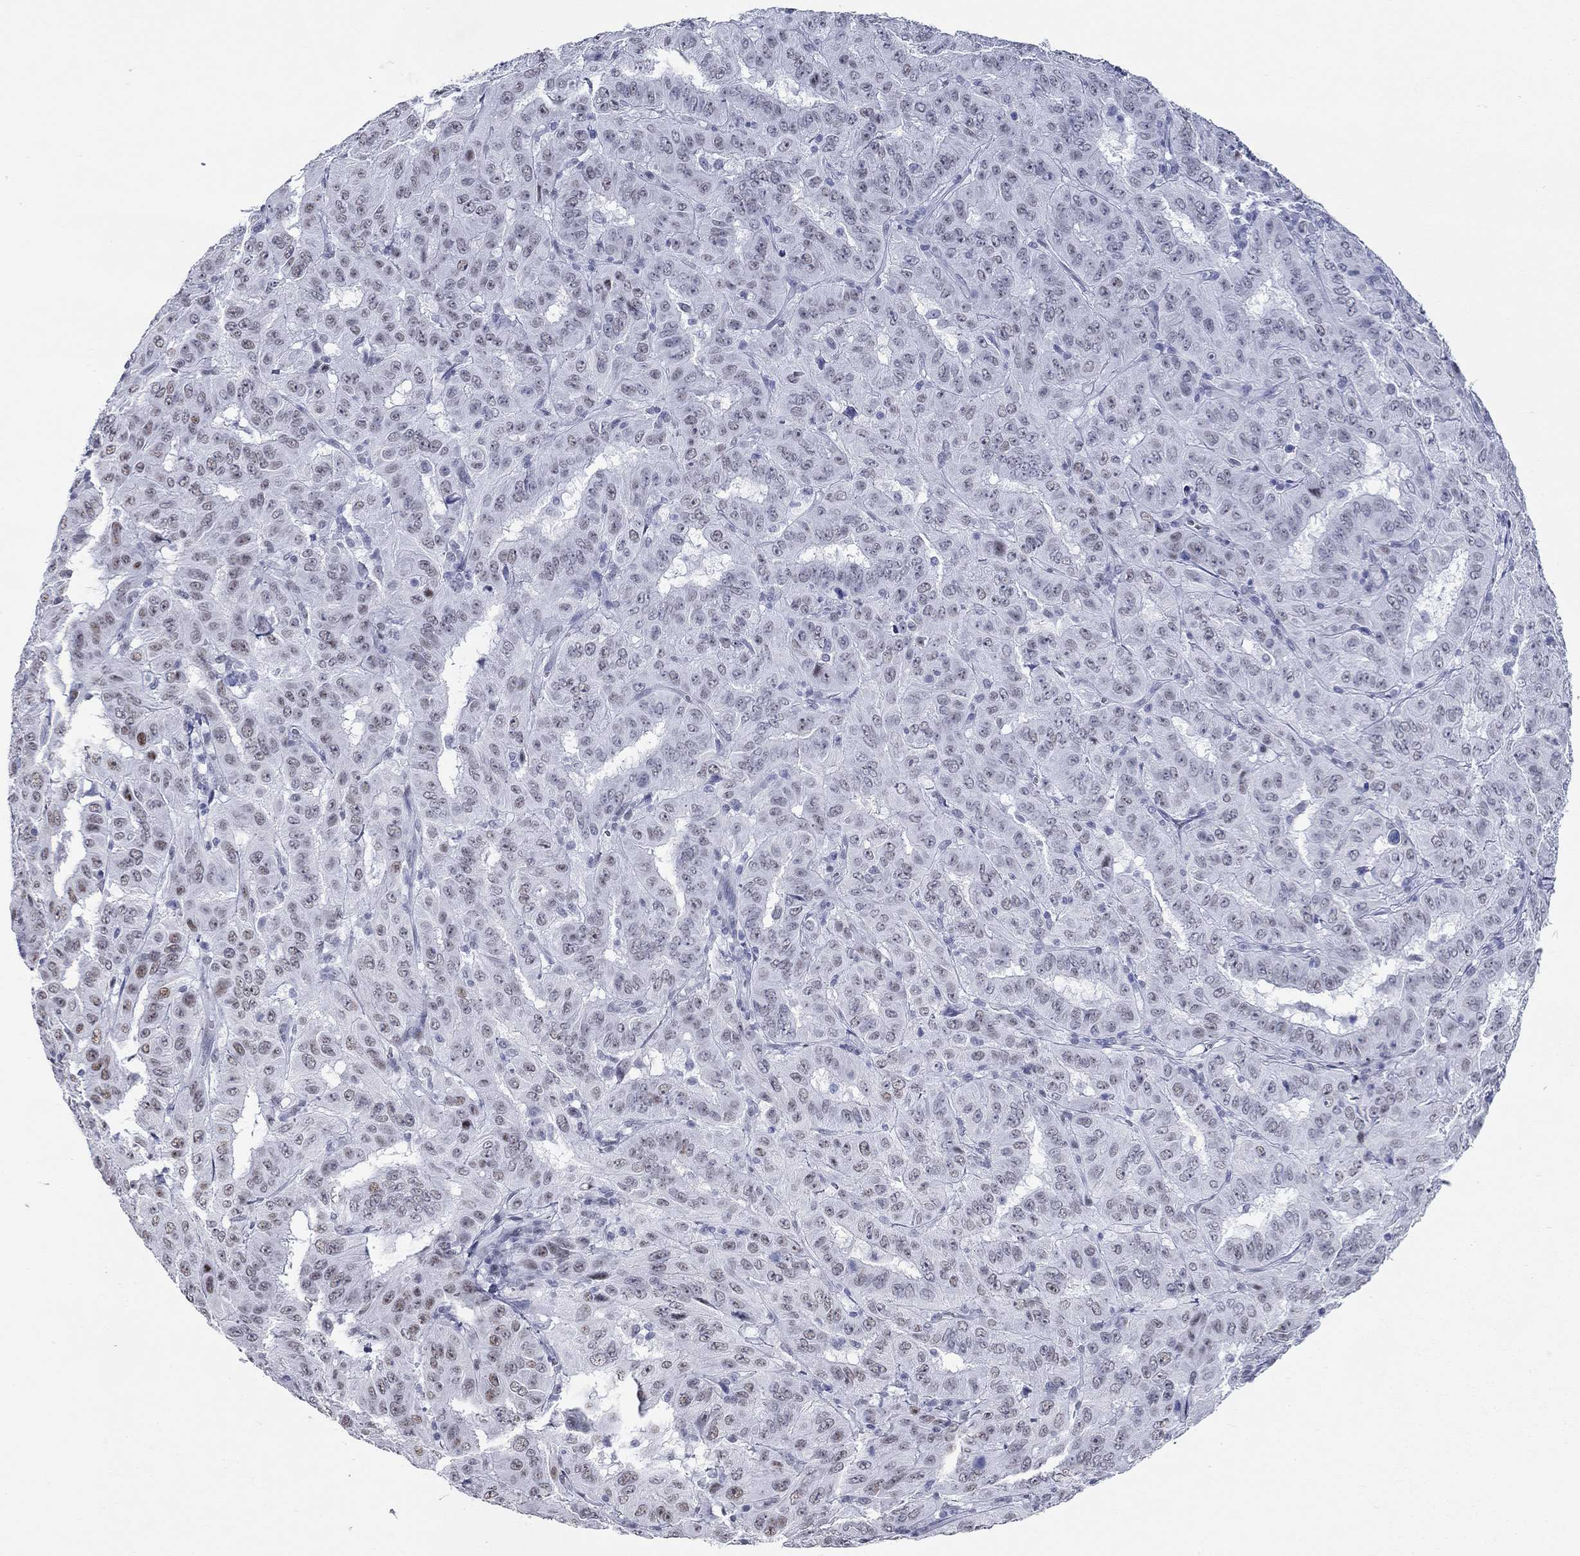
{"staining": {"intensity": "moderate", "quantity": "<25%", "location": "nuclear"}, "tissue": "pancreatic cancer", "cell_type": "Tumor cells", "image_type": "cancer", "snomed": [{"axis": "morphology", "description": "Adenocarcinoma, NOS"}, {"axis": "topography", "description": "Pancreas"}], "caption": "Human pancreatic adenocarcinoma stained with a protein marker shows moderate staining in tumor cells.", "gene": "ASF1B", "patient": {"sex": "male", "age": 63}}